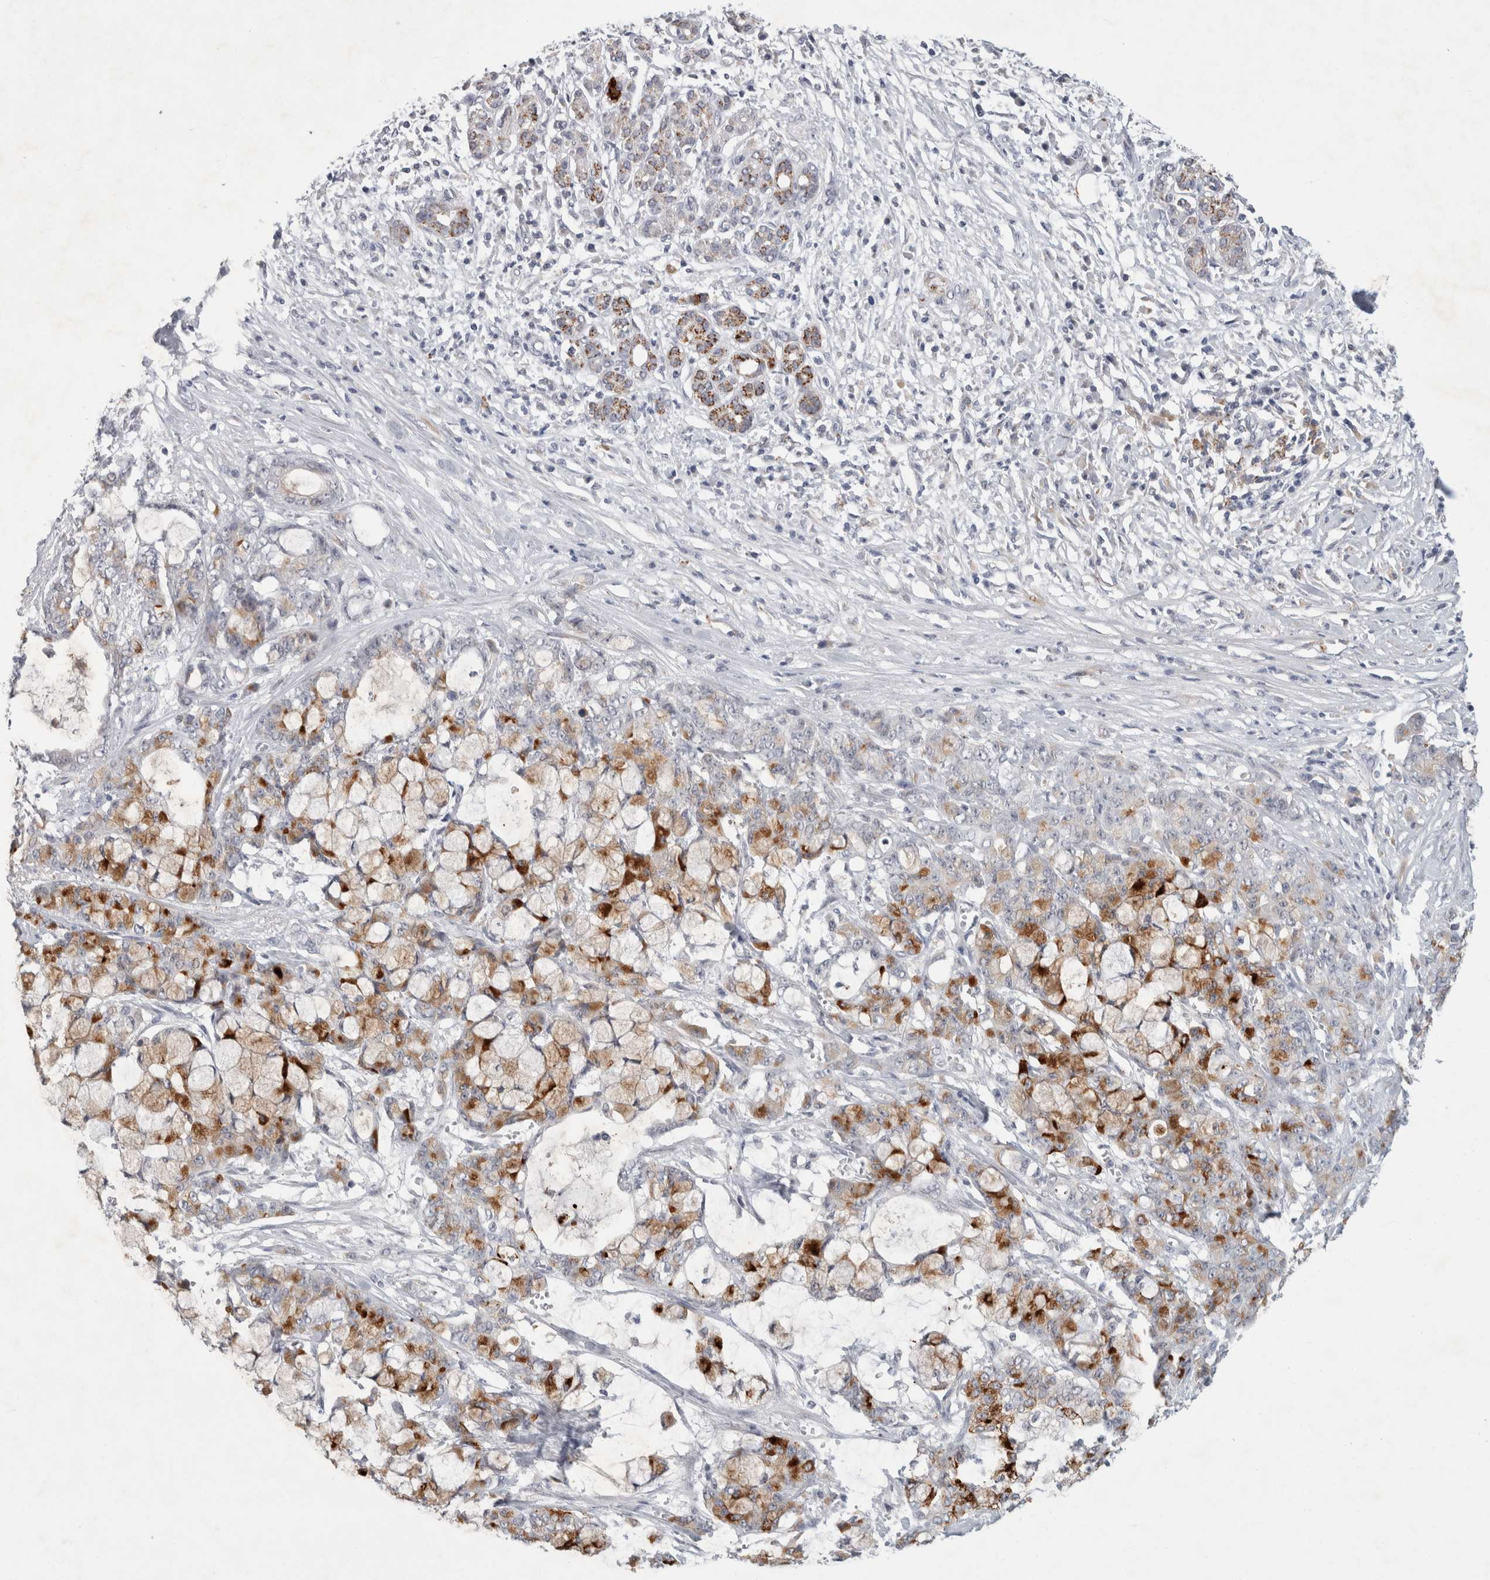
{"staining": {"intensity": "strong", "quantity": "25%-75%", "location": "cytoplasmic/membranous"}, "tissue": "pancreatic cancer", "cell_type": "Tumor cells", "image_type": "cancer", "snomed": [{"axis": "morphology", "description": "Adenocarcinoma, NOS"}, {"axis": "topography", "description": "Pancreas"}], "caption": "Pancreatic cancer tissue demonstrates strong cytoplasmic/membranous staining in about 25%-75% of tumor cells", "gene": "NIPA1", "patient": {"sex": "female", "age": 73}}